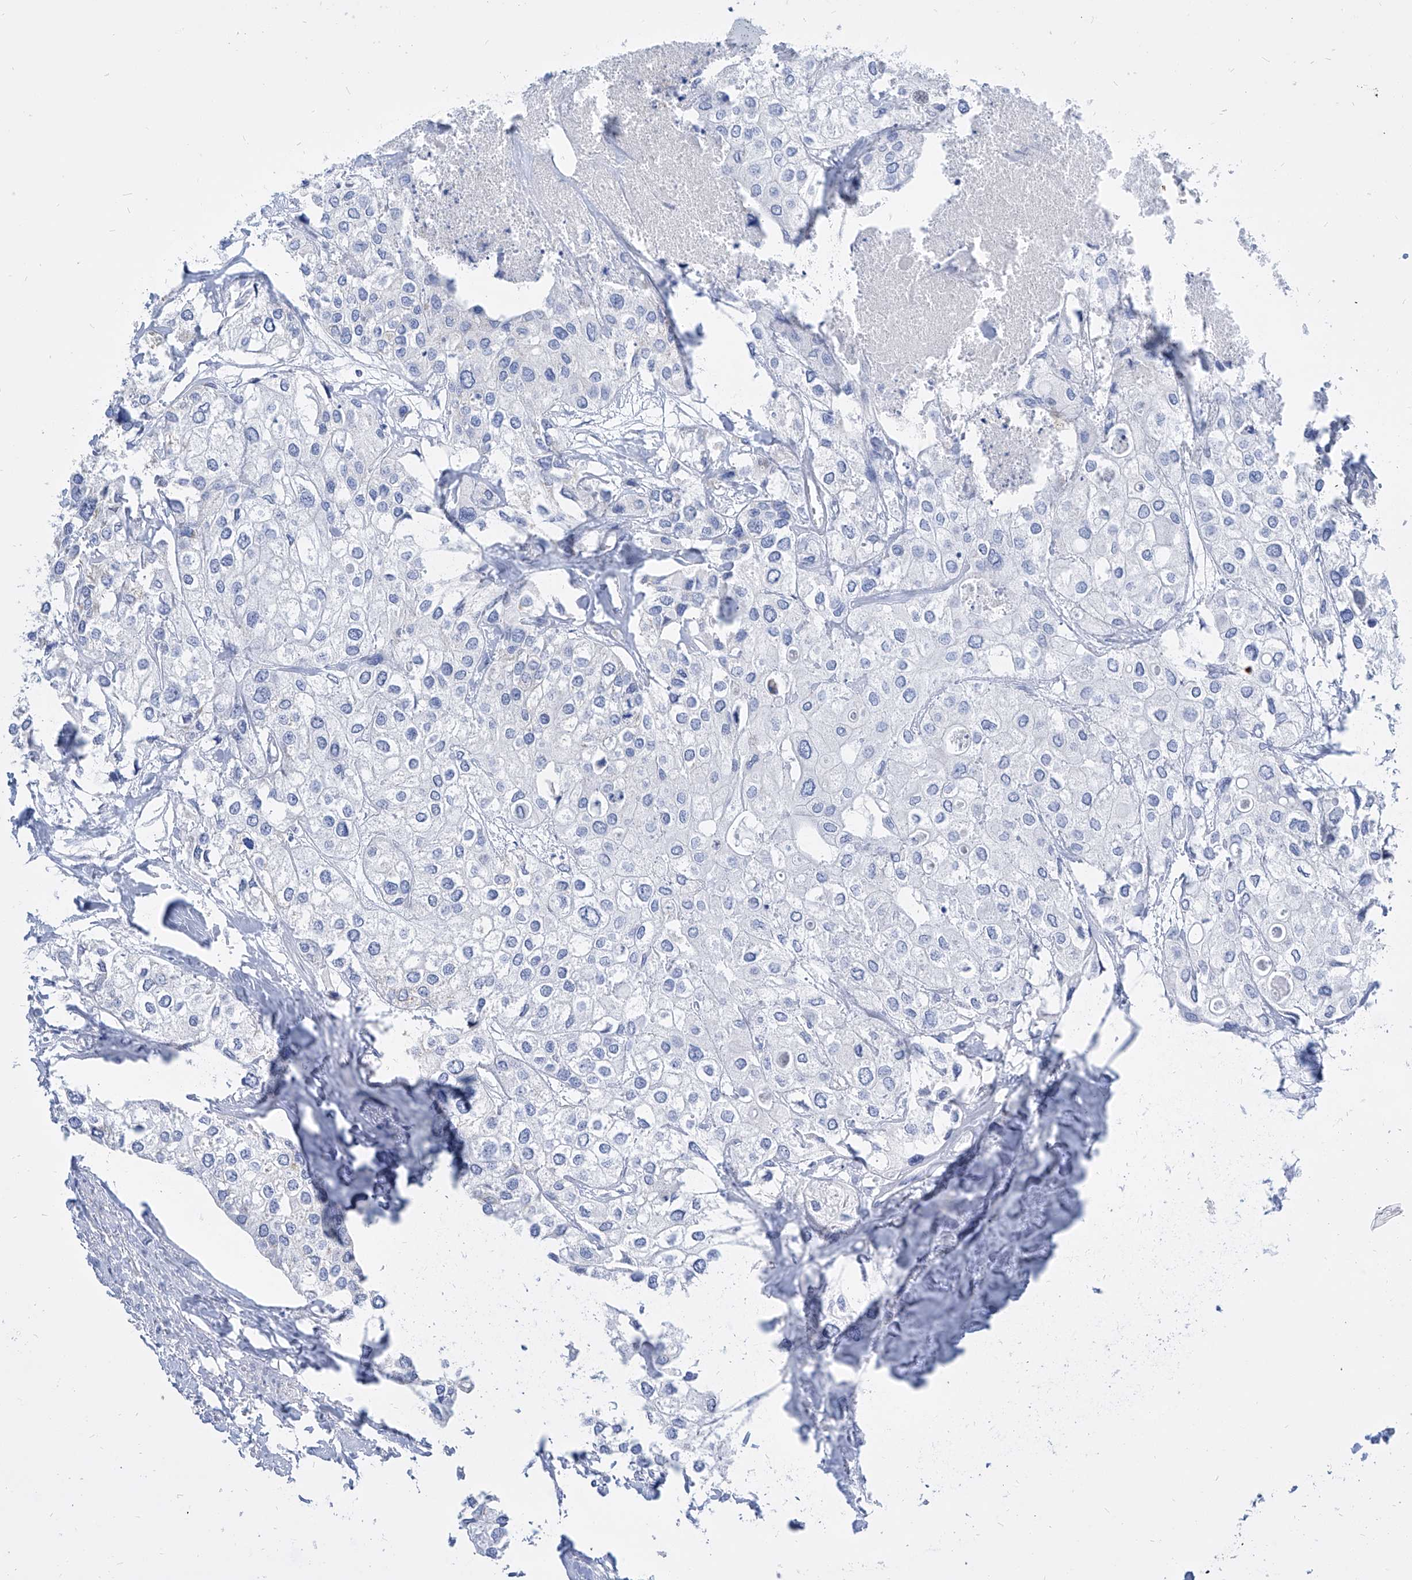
{"staining": {"intensity": "negative", "quantity": "none", "location": "none"}, "tissue": "urothelial cancer", "cell_type": "Tumor cells", "image_type": "cancer", "snomed": [{"axis": "morphology", "description": "Urothelial carcinoma, High grade"}, {"axis": "topography", "description": "Urinary bladder"}], "caption": "IHC micrograph of high-grade urothelial carcinoma stained for a protein (brown), which reveals no expression in tumor cells.", "gene": "COQ3", "patient": {"sex": "male", "age": 64}}